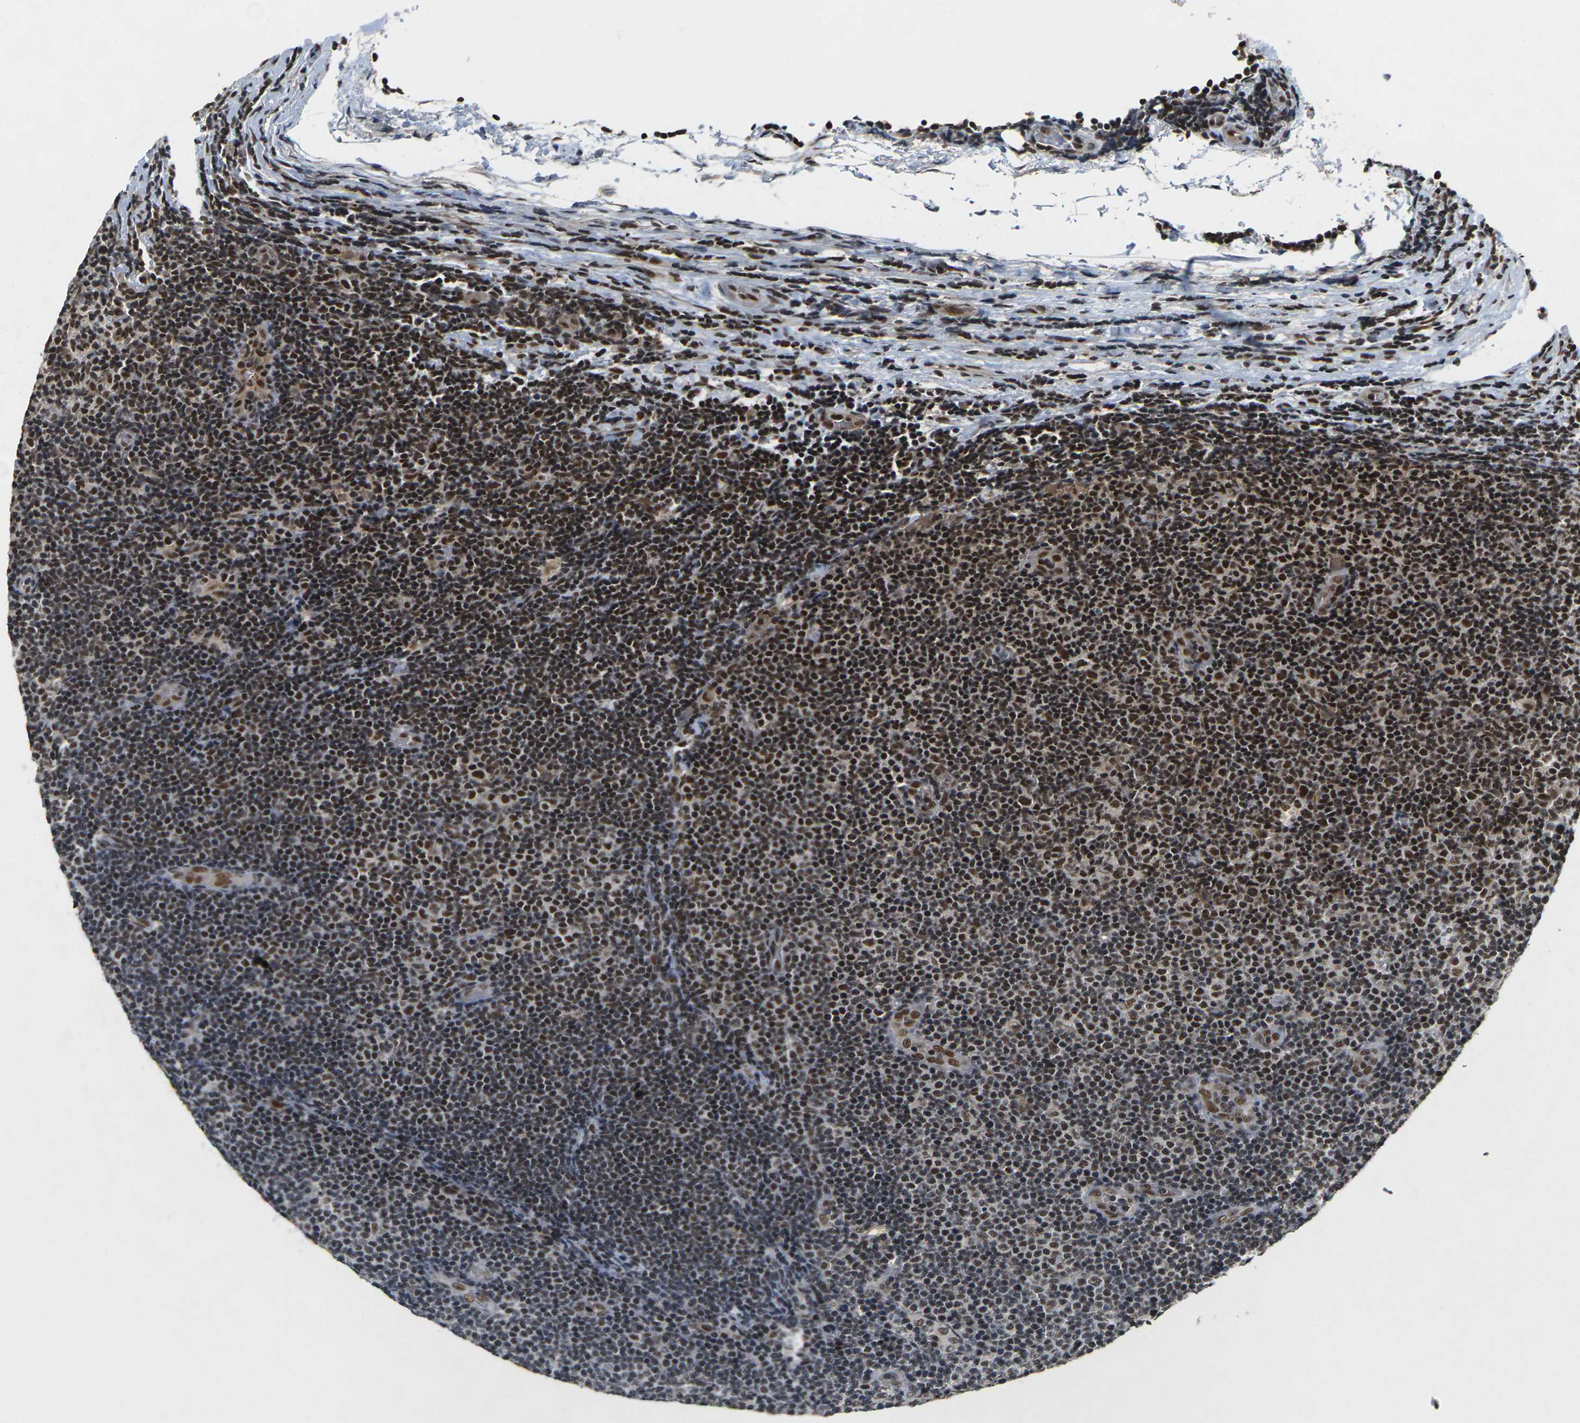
{"staining": {"intensity": "strong", "quantity": ">75%", "location": "nuclear"}, "tissue": "lymphoma", "cell_type": "Tumor cells", "image_type": "cancer", "snomed": [{"axis": "morphology", "description": "Malignant lymphoma, non-Hodgkin's type, Low grade"}, {"axis": "topography", "description": "Lymph node"}], "caption": "This image exhibits low-grade malignant lymphoma, non-Hodgkin's type stained with immunohistochemistry to label a protein in brown. The nuclear of tumor cells show strong positivity for the protein. Nuclei are counter-stained blue.", "gene": "NELFA", "patient": {"sex": "male", "age": 83}}